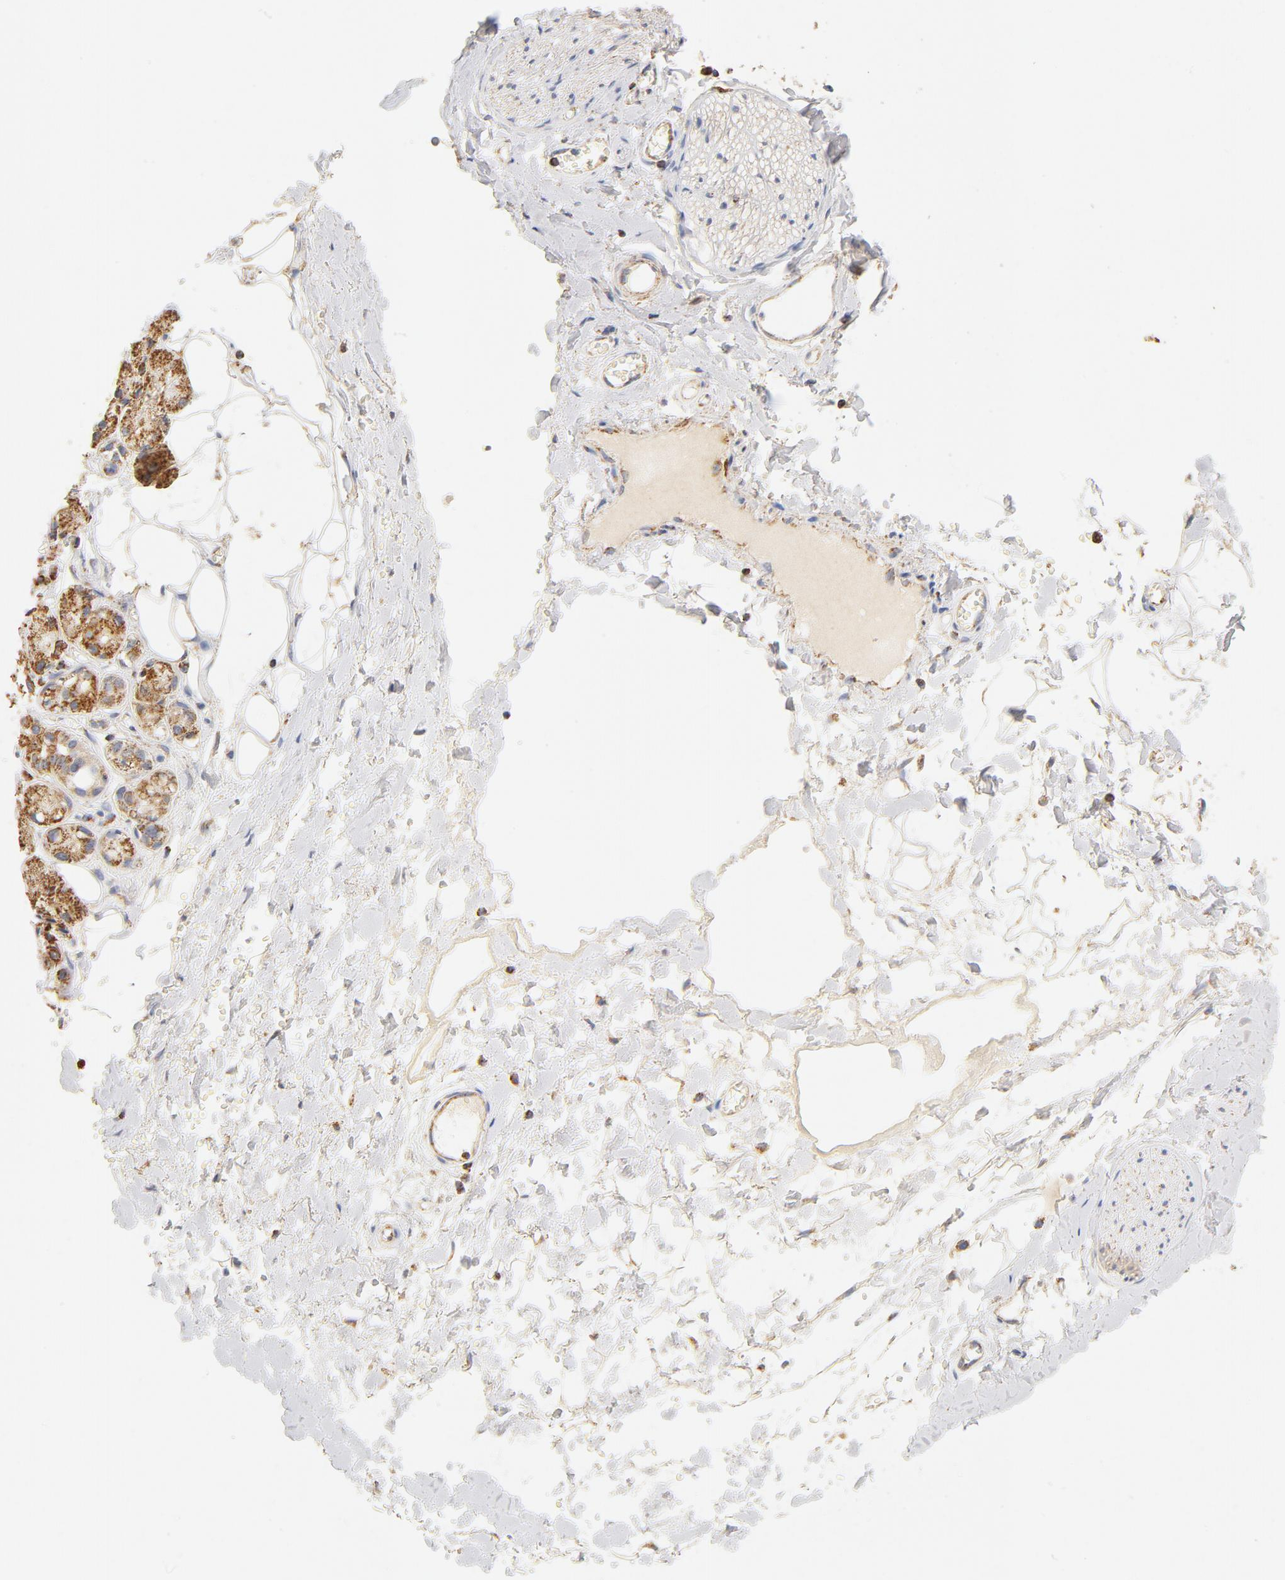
{"staining": {"intensity": "moderate", "quantity": ">75%", "location": "cytoplasmic/membranous"}, "tissue": "adipose tissue", "cell_type": "Adipocytes", "image_type": "normal", "snomed": [{"axis": "morphology", "description": "Normal tissue, NOS"}, {"axis": "morphology", "description": "Inflammation, NOS"}, {"axis": "topography", "description": "Salivary gland"}, {"axis": "topography", "description": "Peripheral nerve tissue"}], "caption": "A high-resolution image shows immunohistochemistry (IHC) staining of benign adipose tissue, which demonstrates moderate cytoplasmic/membranous staining in about >75% of adipocytes. (brown staining indicates protein expression, while blue staining denotes nuclei).", "gene": "COX4I1", "patient": {"sex": "female", "age": 75}}